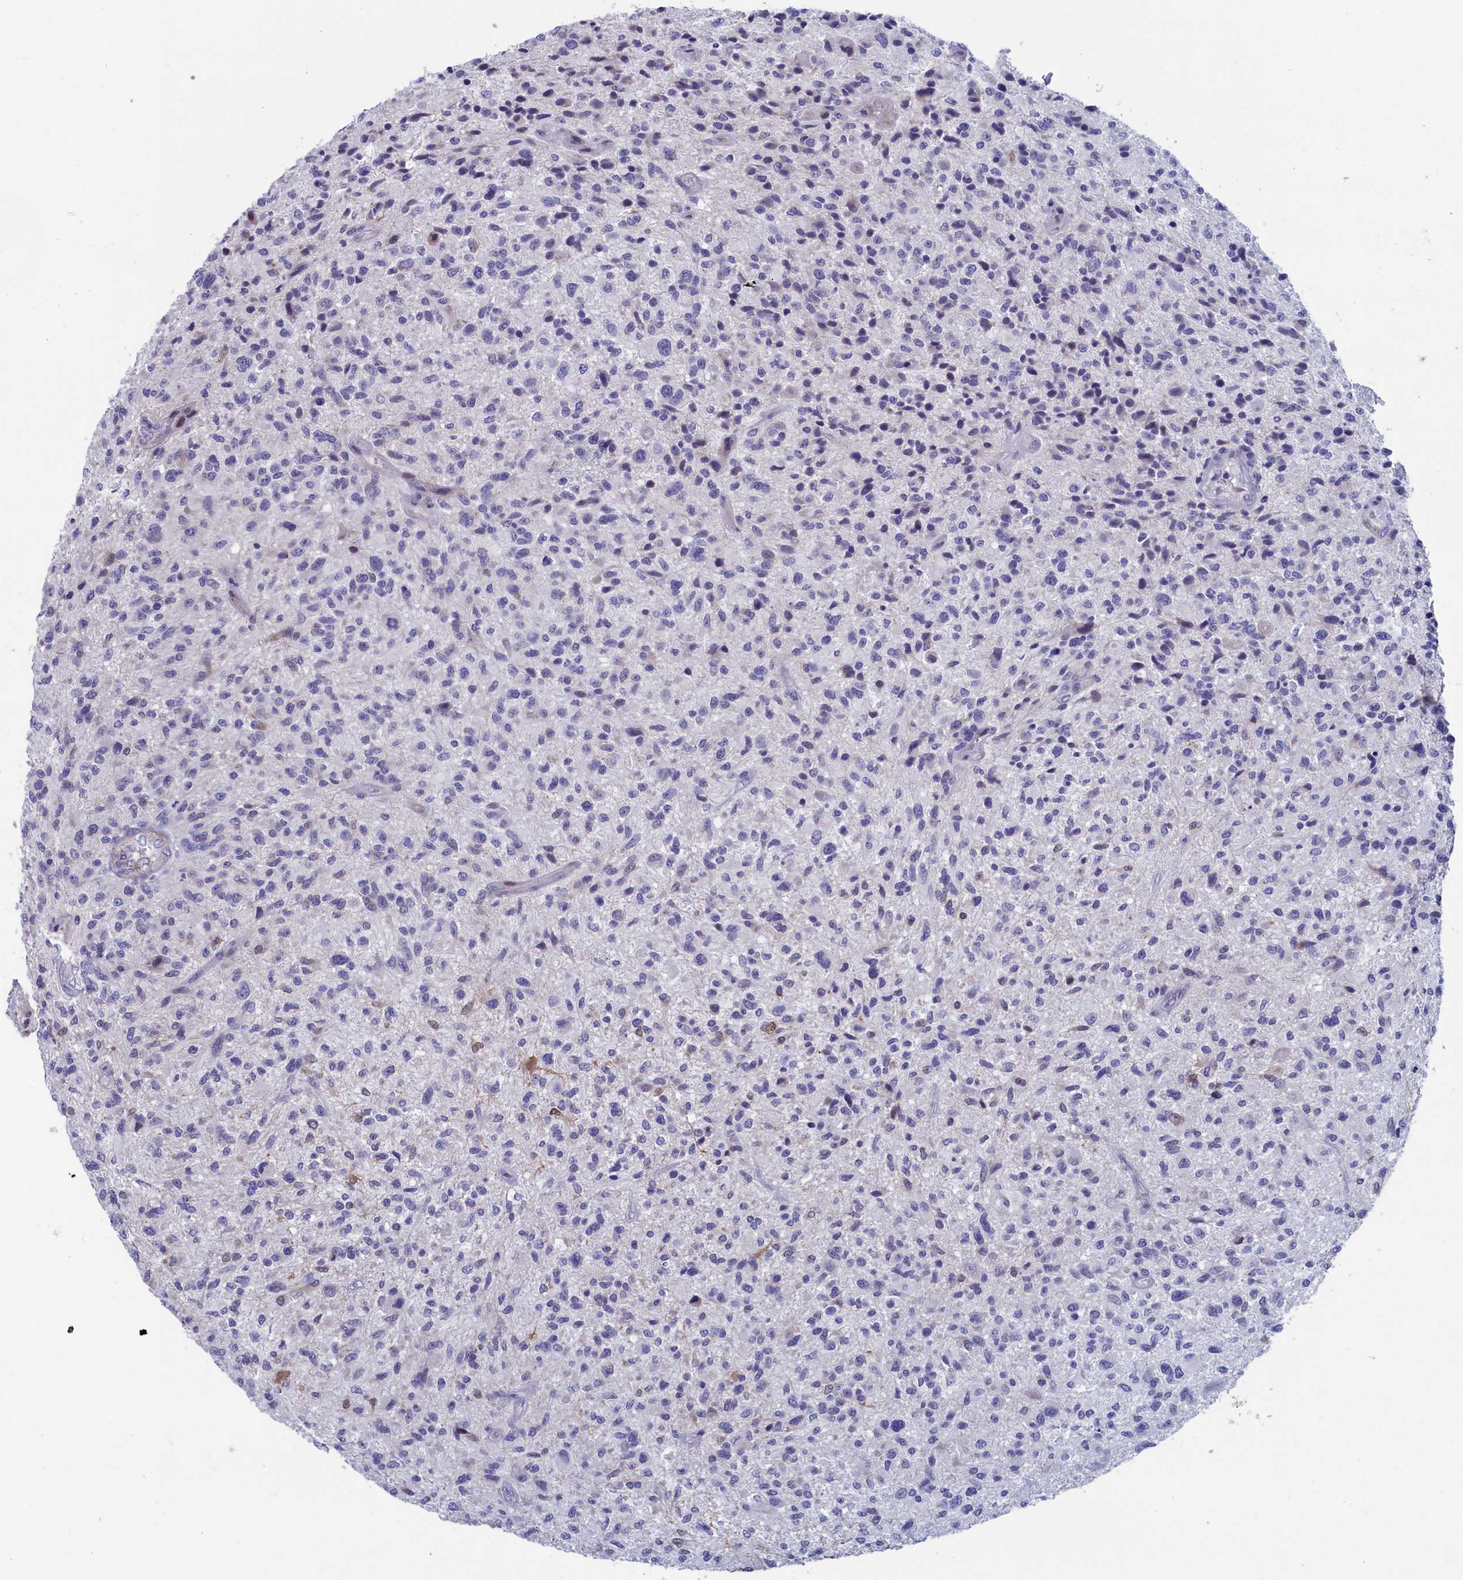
{"staining": {"intensity": "negative", "quantity": "none", "location": "none"}, "tissue": "glioma", "cell_type": "Tumor cells", "image_type": "cancer", "snomed": [{"axis": "morphology", "description": "Glioma, malignant, High grade"}, {"axis": "topography", "description": "Brain"}], "caption": "A high-resolution image shows IHC staining of malignant glioma (high-grade), which reveals no significant expression in tumor cells.", "gene": "NIBAN3", "patient": {"sex": "male", "age": 47}}